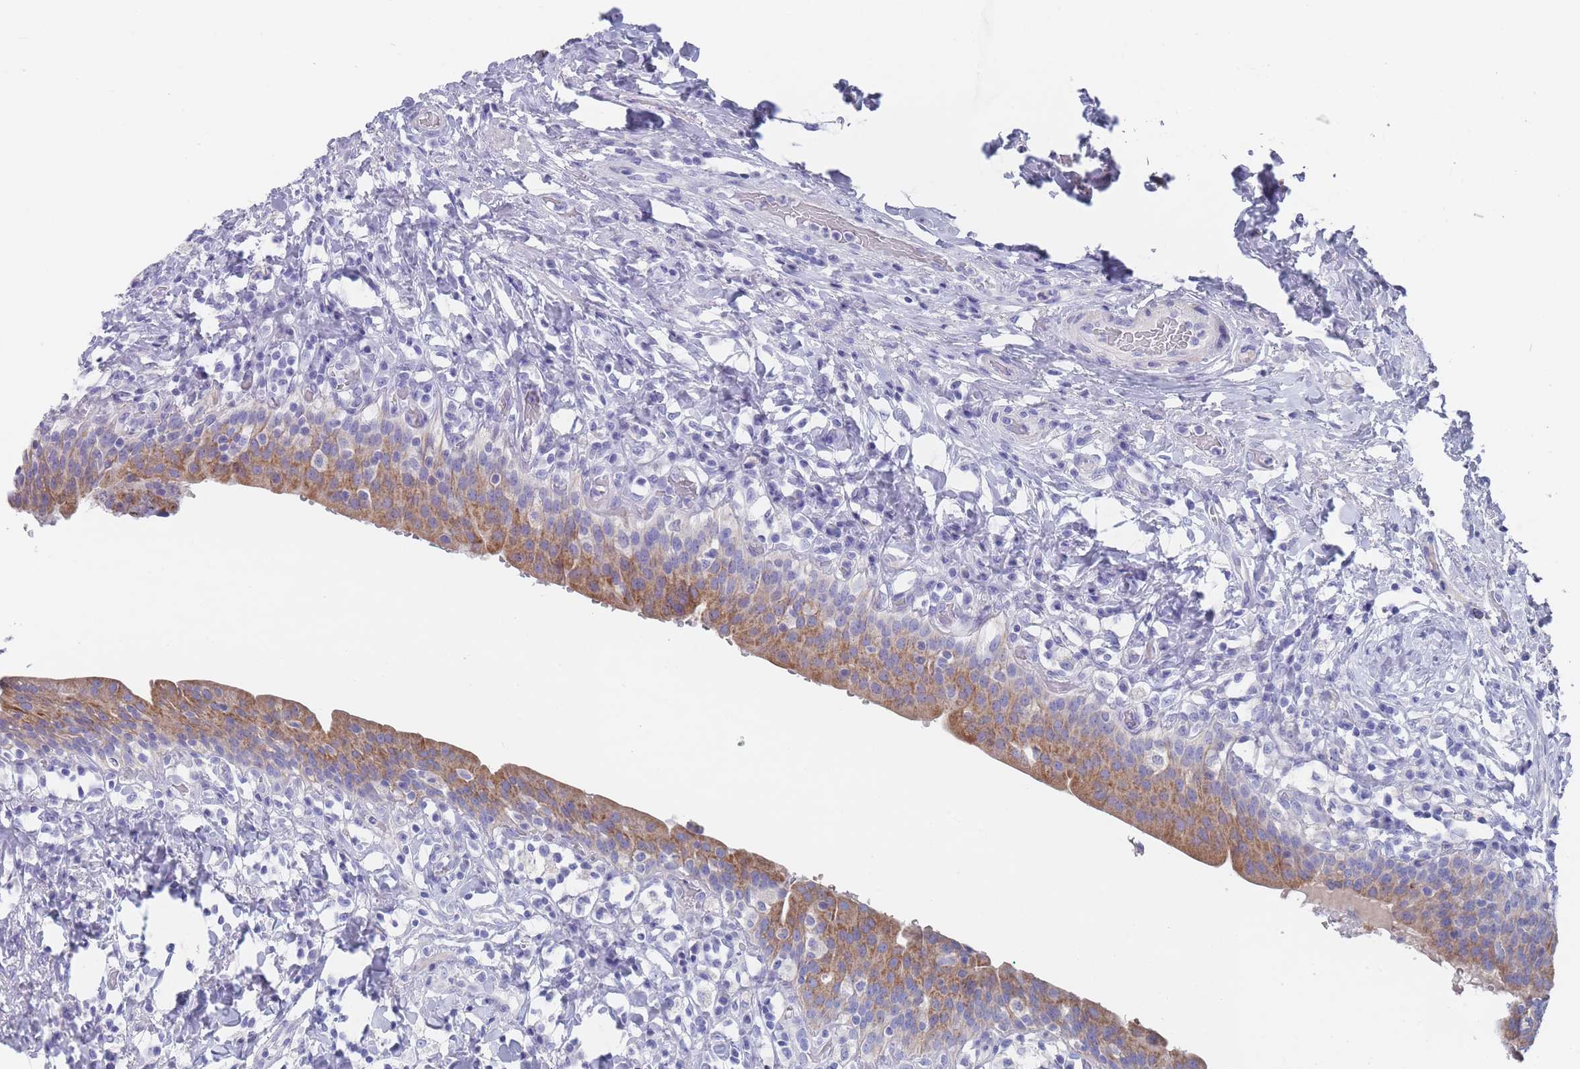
{"staining": {"intensity": "moderate", "quantity": "25%-75%", "location": "cytoplasmic/membranous"}, "tissue": "urinary bladder", "cell_type": "Urothelial cells", "image_type": "normal", "snomed": [{"axis": "morphology", "description": "Normal tissue, NOS"}, {"axis": "morphology", "description": "Inflammation, NOS"}, {"axis": "topography", "description": "Urinary bladder"}], "caption": "Protein expression analysis of benign urinary bladder reveals moderate cytoplasmic/membranous expression in approximately 25%-75% of urothelial cells.", "gene": "SCCPDH", "patient": {"sex": "male", "age": 64}}